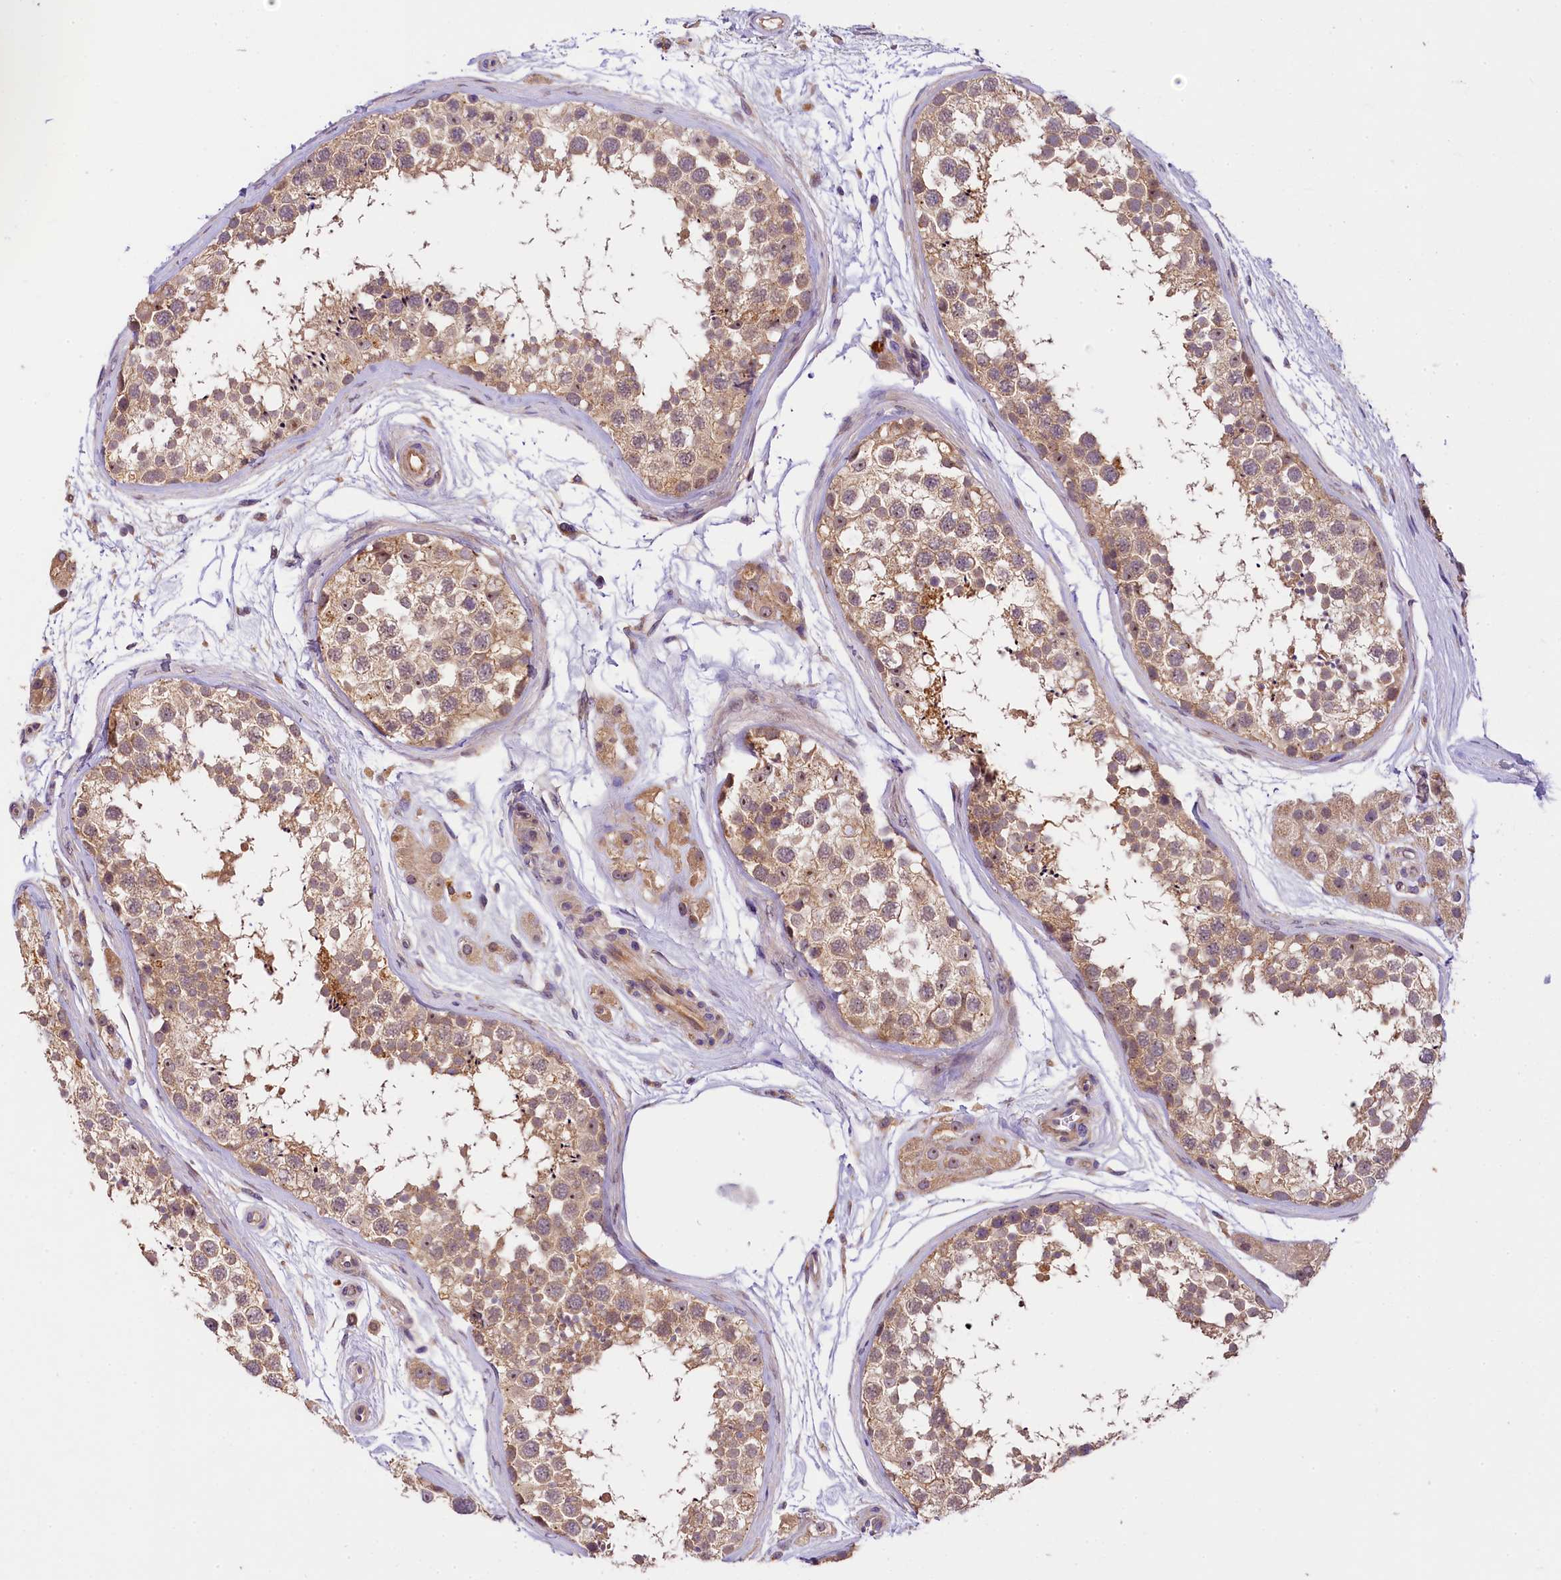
{"staining": {"intensity": "strong", "quantity": "<25%", "location": "cytoplasmic/membranous"}, "tissue": "testis", "cell_type": "Cells in seminiferous ducts", "image_type": "normal", "snomed": [{"axis": "morphology", "description": "Normal tissue, NOS"}, {"axis": "topography", "description": "Testis"}], "caption": "This is an image of IHC staining of unremarkable testis, which shows strong expression in the cytoplasmic/membranous of cells in seminiferous ducts.", "gene": "UBXN6", "patient": {"sex": "male", "age": 56}}